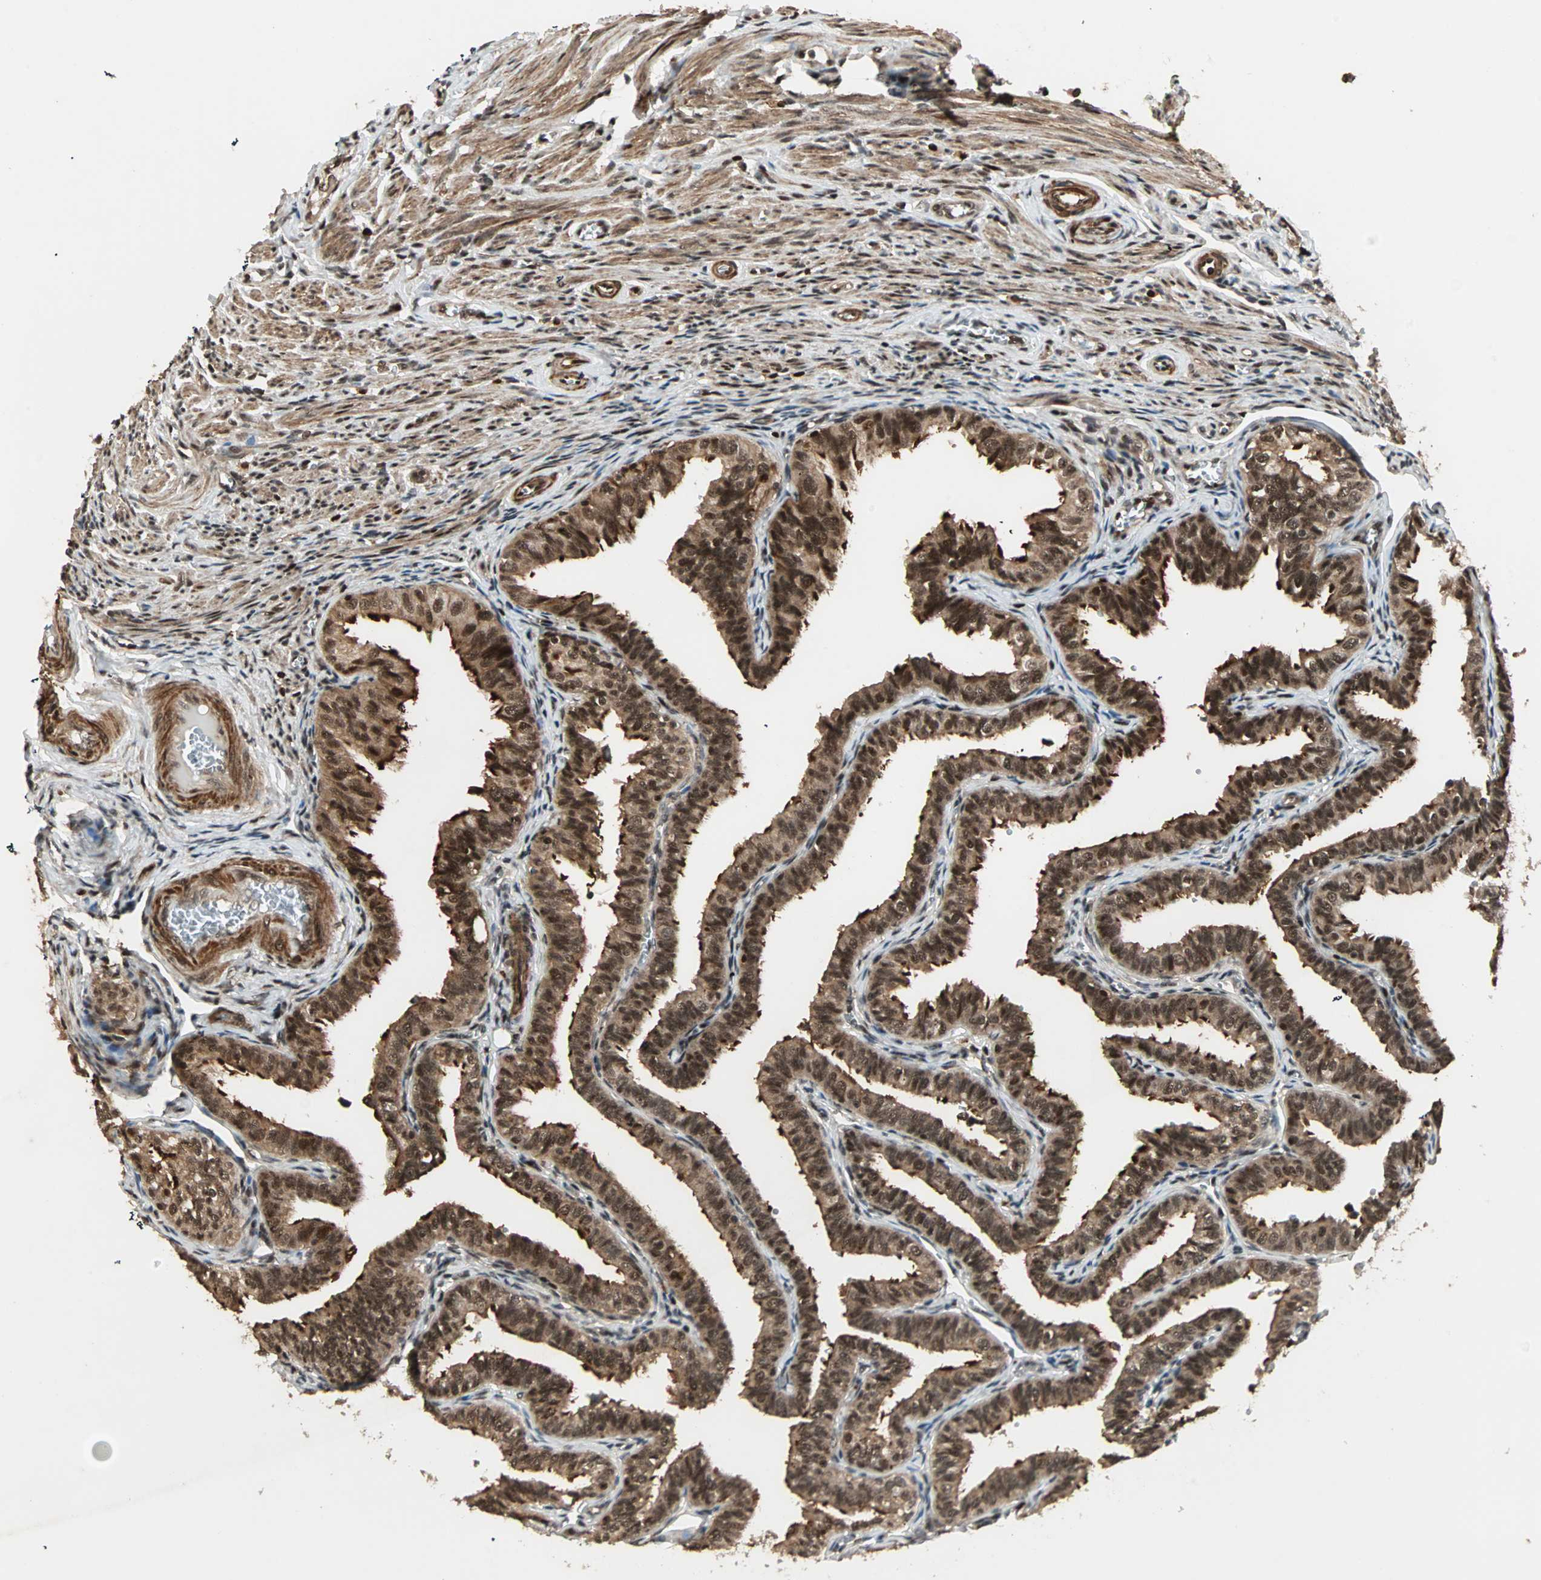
{"staining": {"intensity": "moderate", "quantity": ">75%", "location": "cytoplasmic/membranous,nuclear"}, "tissue": "fallopian tube", "cell_type": "Glandular cells", "image_type": "normal", "snomed": [{"axis": "morphology", "description": "Normal tissue, NOS"}, {"axis": "topography", "description": "Fallopian tube"}], "caption": "DAB immunohistochemical staining of benign human fallopian tube reveals moderate cytoplasmic/membranous,nuclear protein expression in about >75% of glandular cells.", "gene": "ZBED9", "patient": {"sex": "female", "age": 46}}